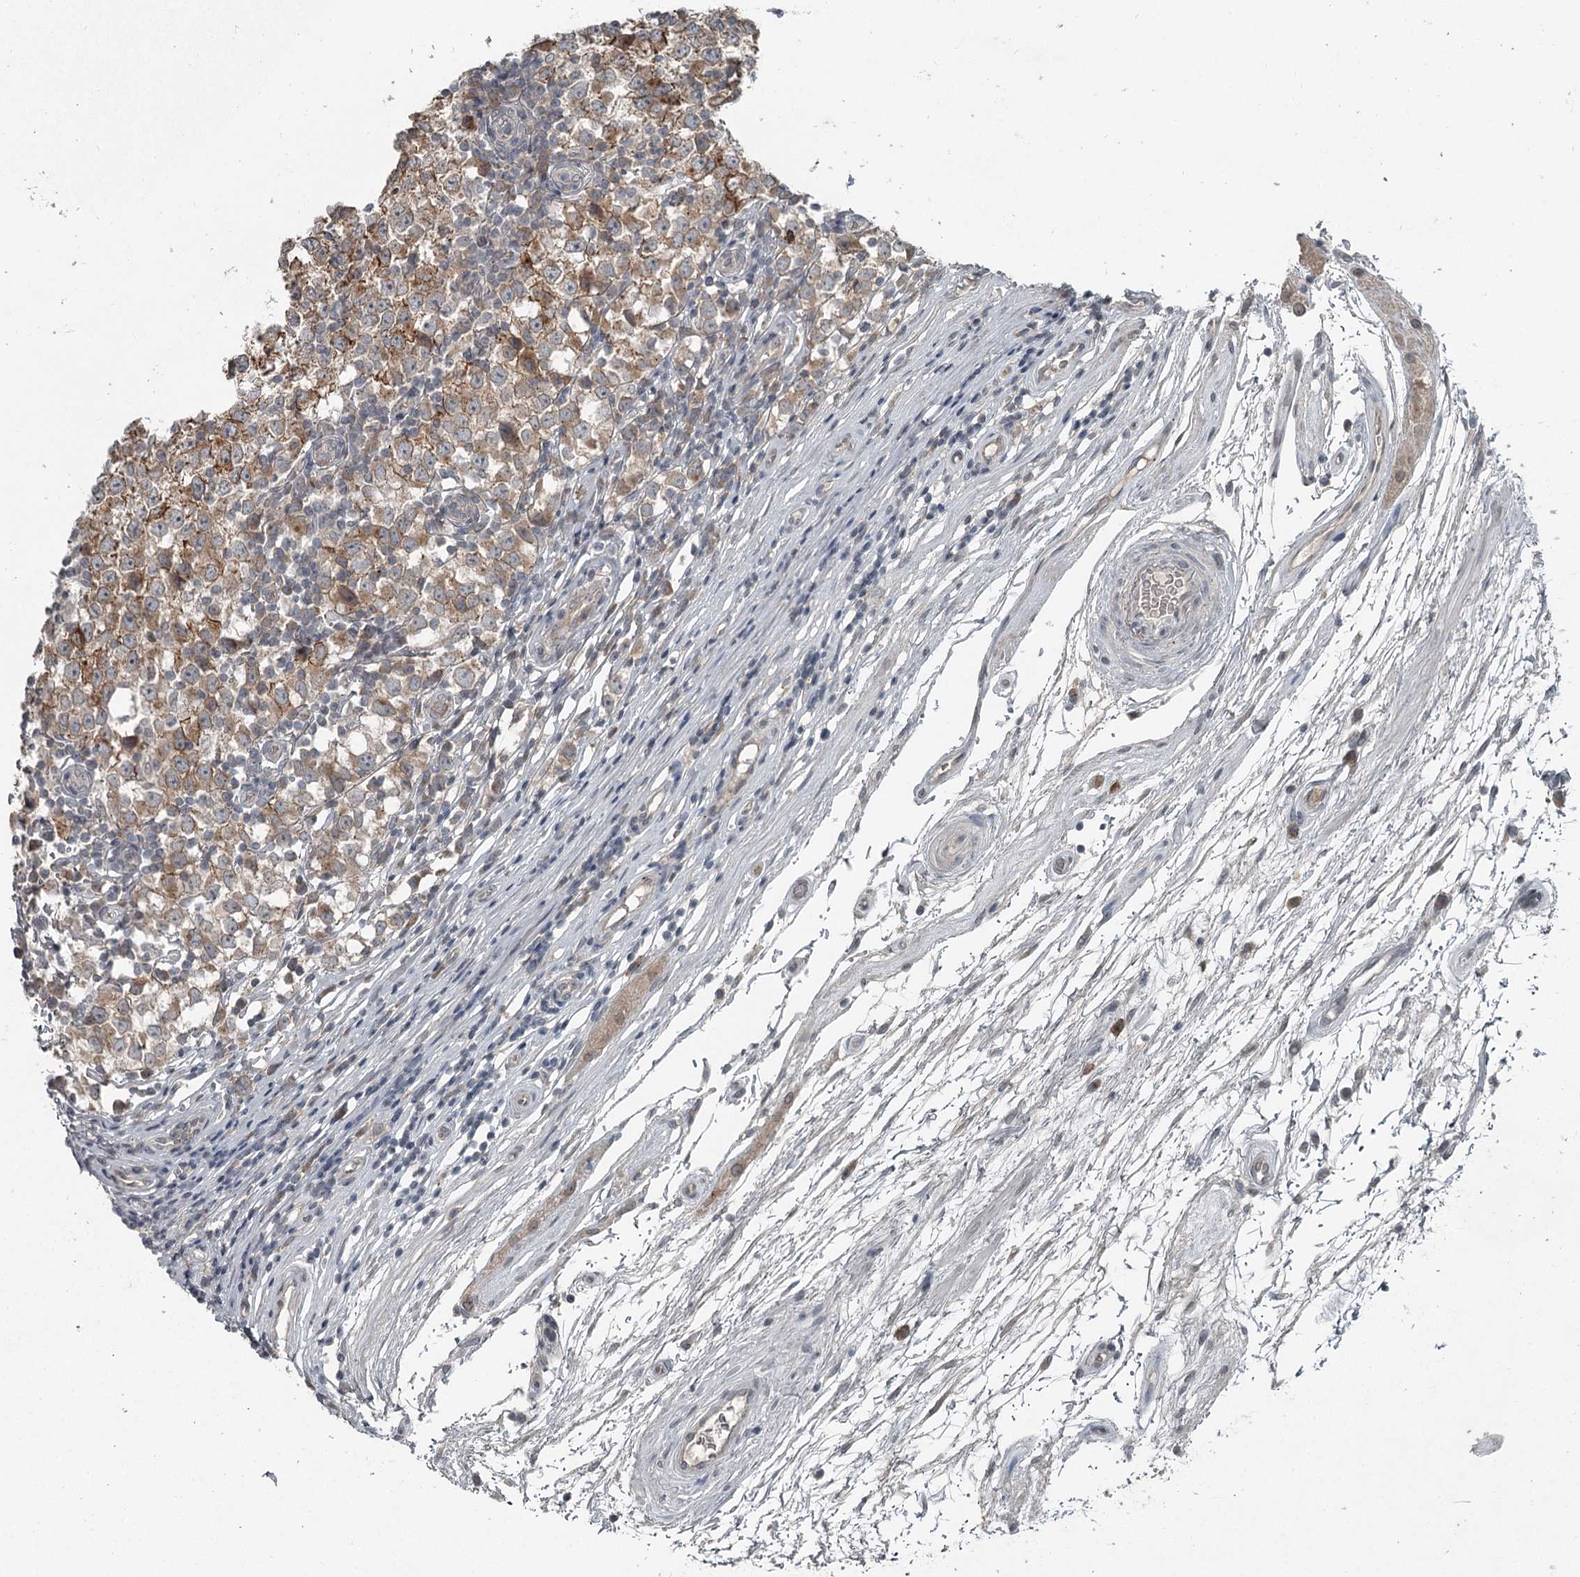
{"staining": {"intensity": "moderate", "quantity": ">75%", "location": "cytoplasmic/membranous"}, "tissue": "testis cancer", "cell_type": "Tumor cells", "image_type": "cancer", "snomed": [{"axis": "morphology", "description": "Seminoma, NOS"}, {"axis": "topography", "description": "Testis"}], "caption": "Protein staining of testis cancer (seminoma) tissue exhibits moderate cytoplasmic/membranous positivity in approximately >75% of tumor cells.", "gene": "SLC39A8", "patient": {"sex": "male", "age": 65}}